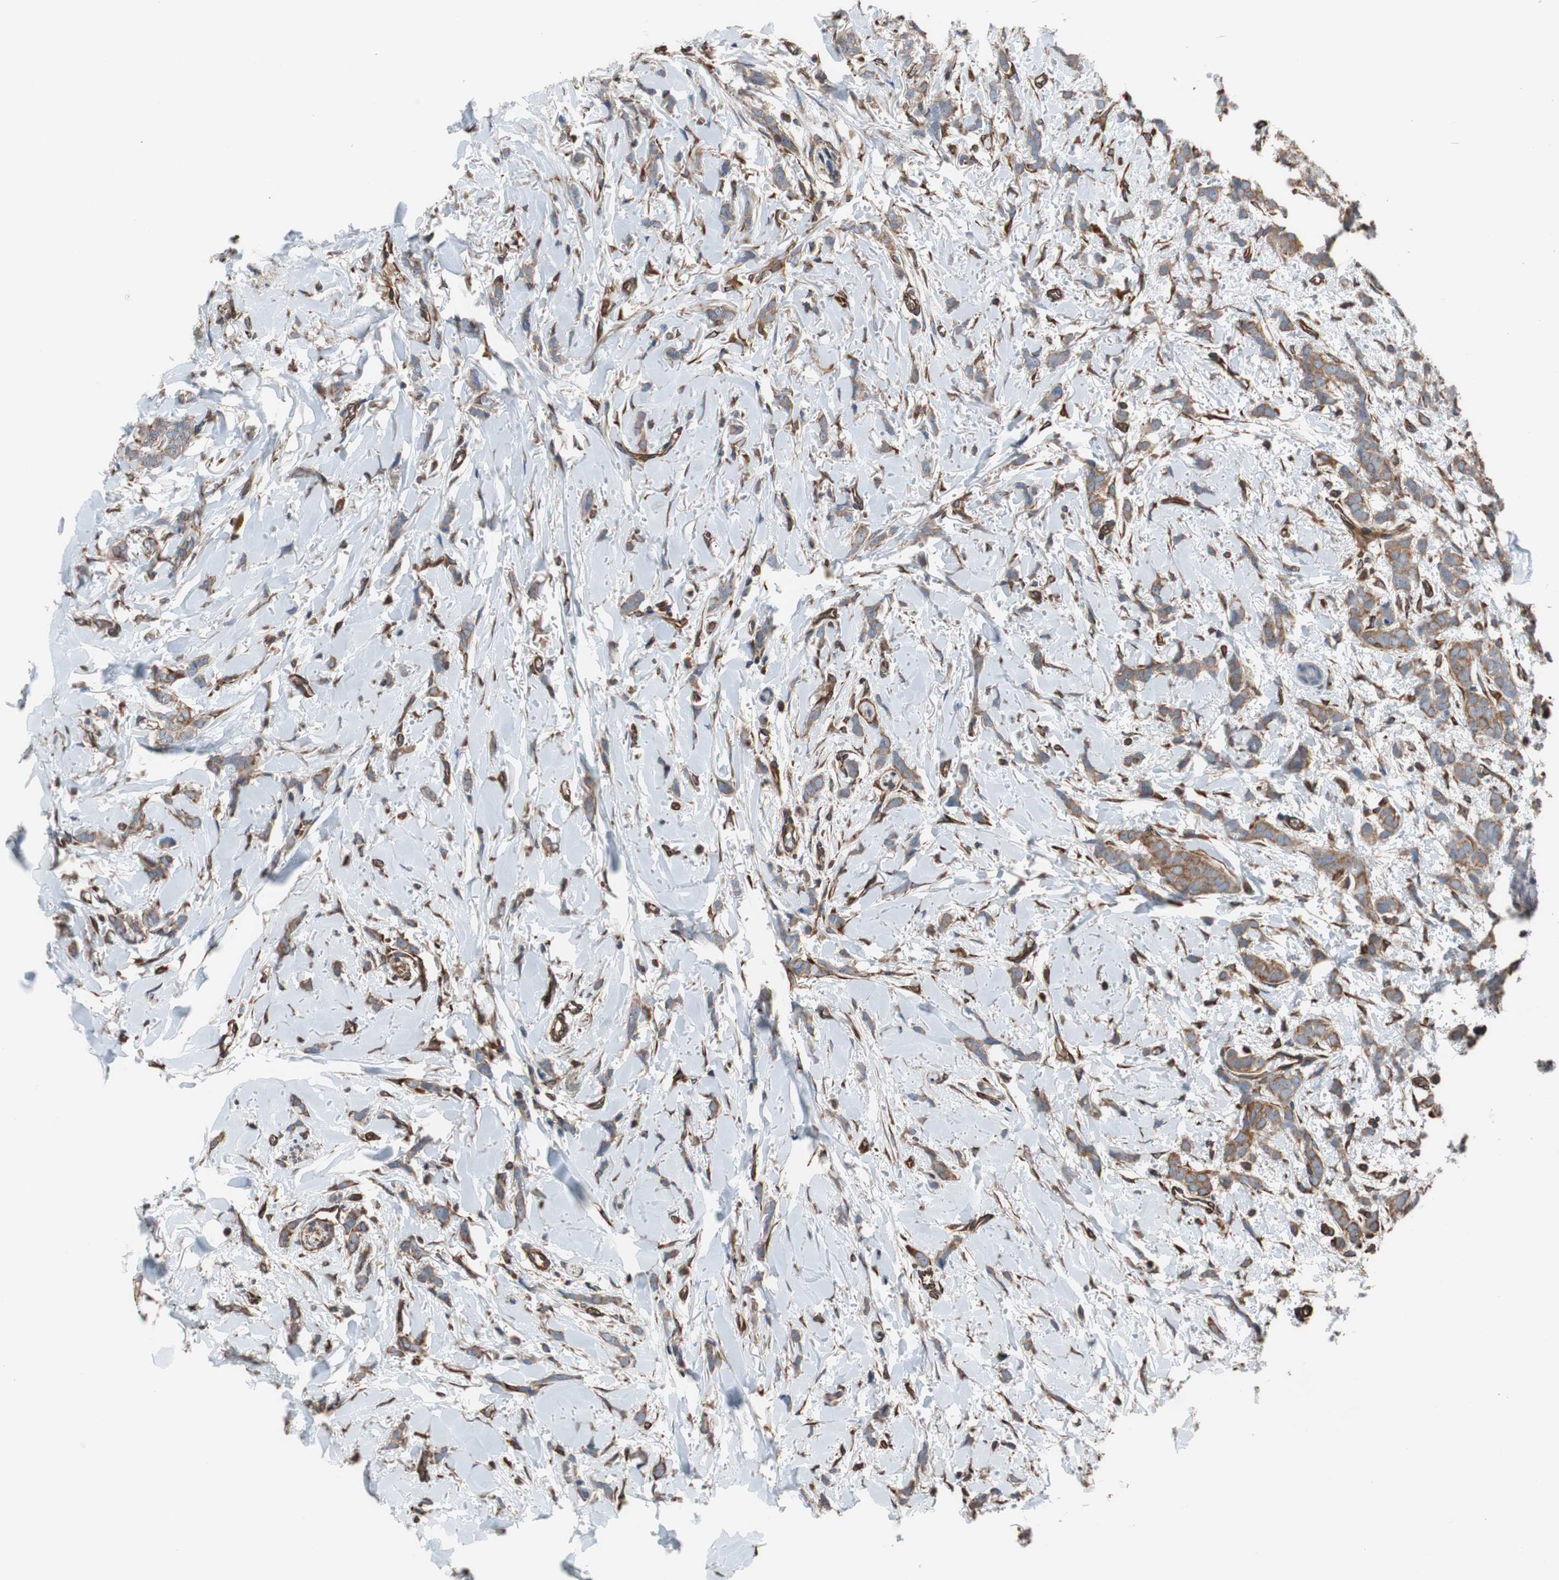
{"staining": {"intensity": "moderate", "quantity": ">75%", "location": "cytoplasmic/membranous"}, "tissue": "breast cancer", "cell_type": "Tumor cells", "image_type": "cancer", "snomed": [{"axis": "morphology", "description": "Lobular carcinoma"}, {"axis": "topography", "description": "Skin"}, {"axis": "topography", "description": "Breast"}], "caption": "This is a photomicrograph of immunohistochemistry (IHC) staining of breast cancer (lobular carcinoma), which shows moderate positivity in the cytoplasmic/membranous of tumor cells.", "gene": "KIF3B", "patient": {"sex": "female", "age": 46}}